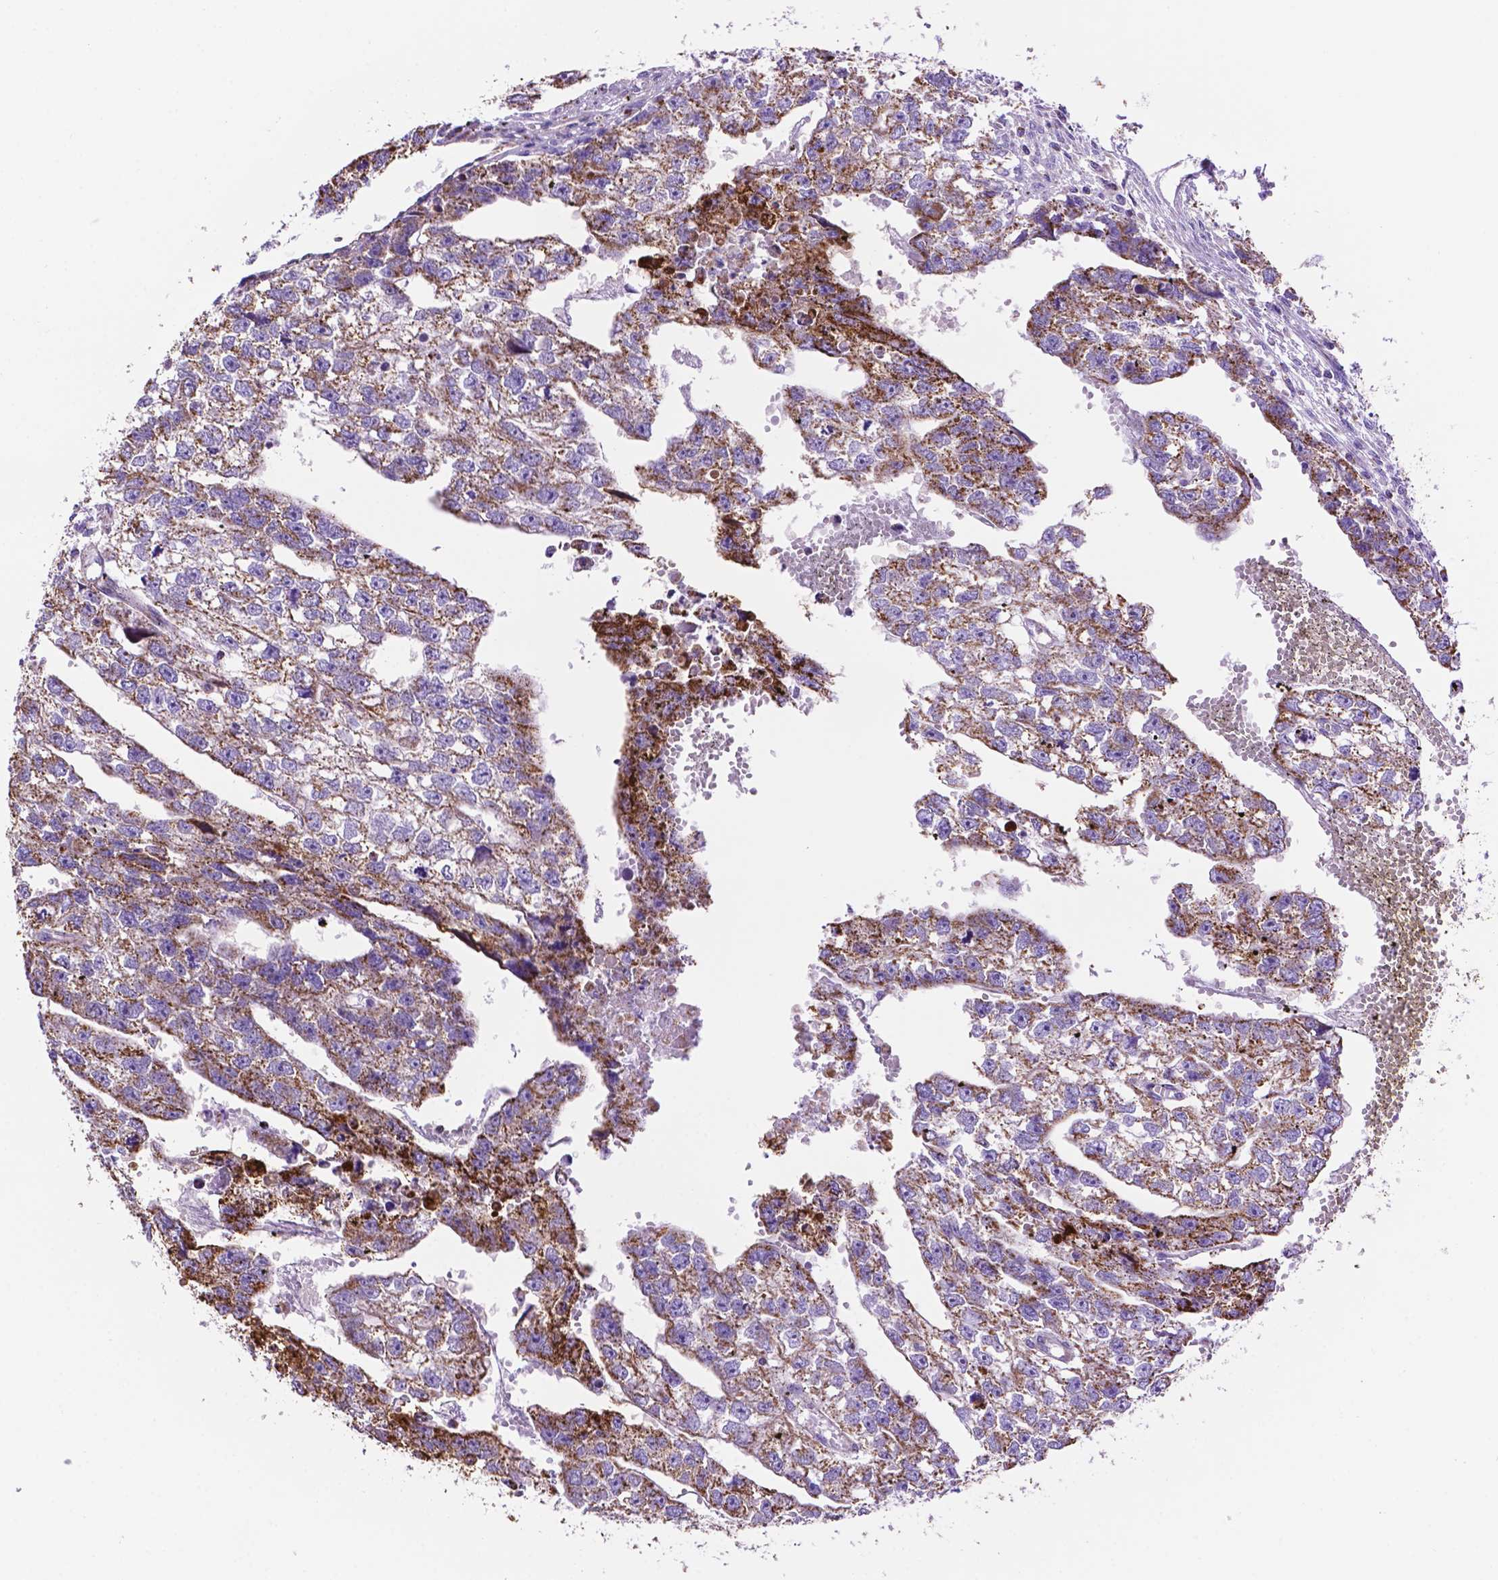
{"staining": {"intensity": "moderate", "quantity": ">75%", "location": "cytoplasmic/membranous"}, "tissue": "testis cancer", "cell_type": "Tumor cells", "image_type": "cancer", "snomed": [{"axis": "morphology", "description": "Carcinoma, Embryonal, NOS"}, {"axis": "morphology", "description": "Teratoma, malignant, NOS"}, {"axis": "topography", "description": "Testis"}], "caption": "Protein expression analysis of human embryonal carcinoma (testis) reveals moderate cytoplasmic/membranous staining in approximately >75% of tumor cells.", "gene": "GDPD5", "patient": {"sex": "male", "age": 44}}